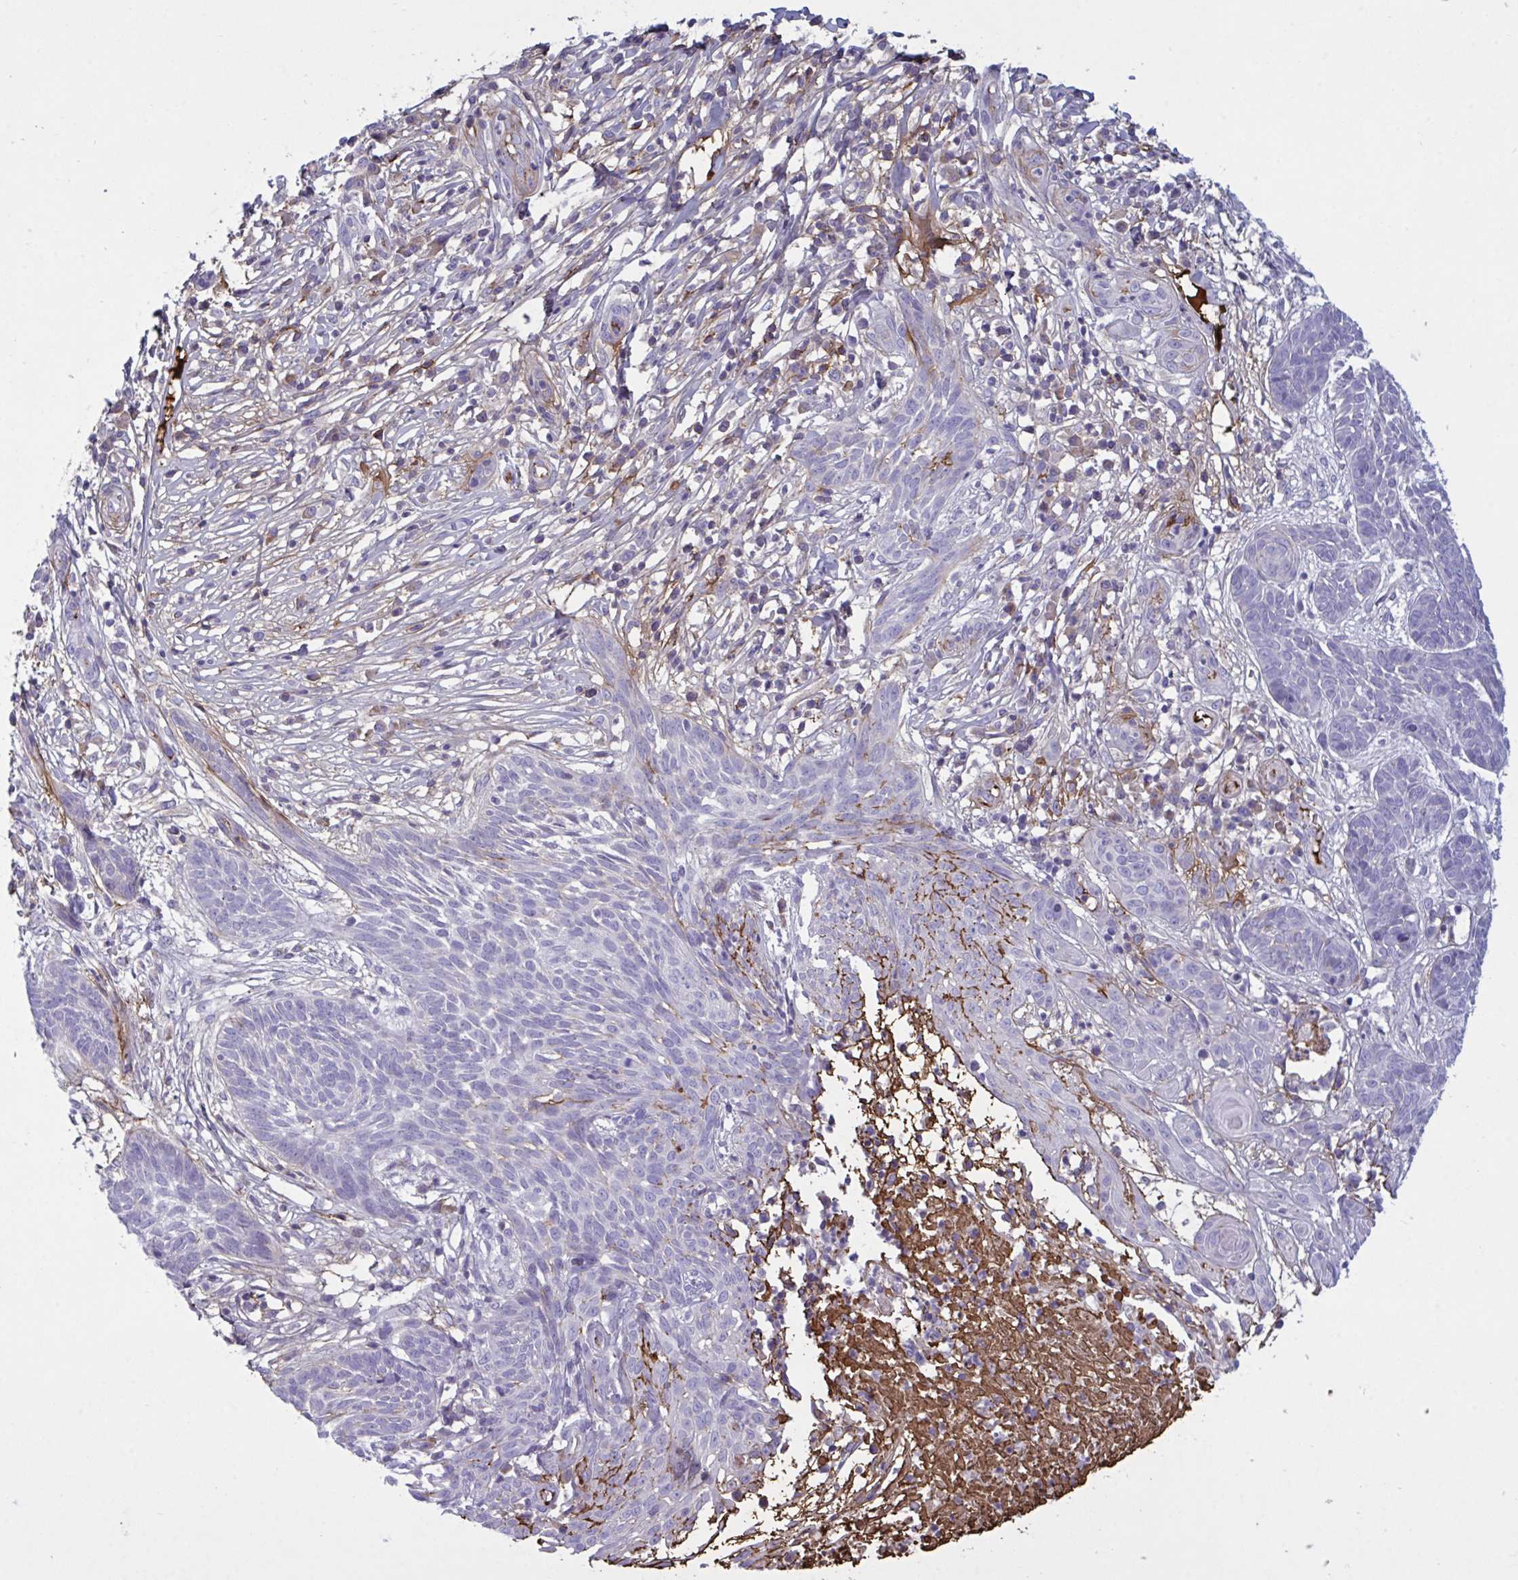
{"staining": {"intensity": "negative", "quantity": "none", "location": "none"}, "tissue": "skin cancer", "cell_type": "Tumor cells", "image_type": "cancer", "snomed": [{"axis": "morphology", "description": "Basal cell carcinoma"}, {"axis": "topography", "description": "Skin"}, {"axis": "topography", "description": "Skin, foot"}], "caption": "The histopathology image exhibits no significant staining in tumor cells of basal cell carcinoma (skin).", "gene": "IL1R1", "patient": {"sex": "female", "age": 86}}